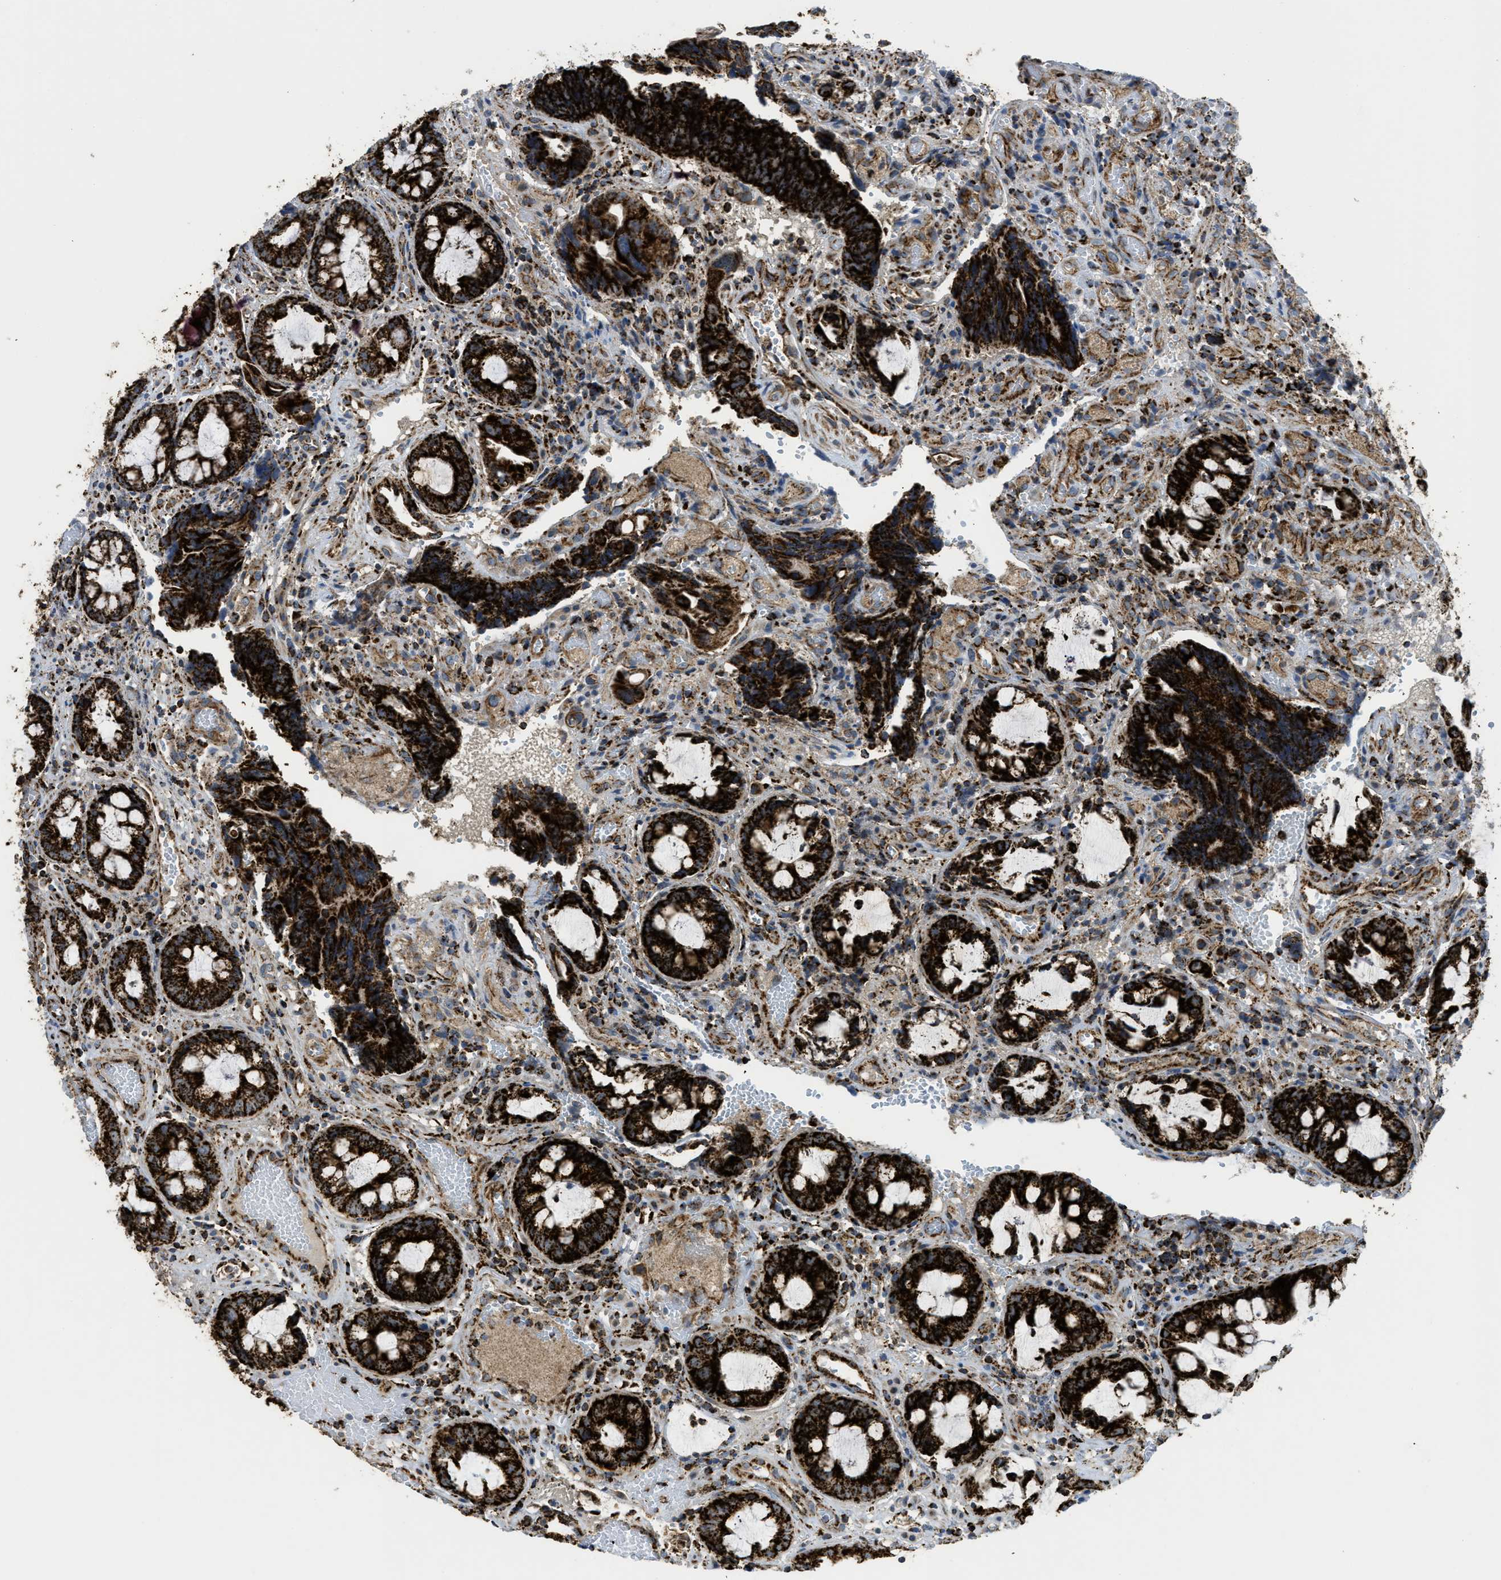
{"staining": {"intensity": "strong", "quantity": ">75%", "location": "cytoplasmic/membranous"}, "tissue": "colorectal cancer", "cell_type": "Tumor cells", "image_type": "cancer", "snomed": [{"axis": "morphology", "description": "Adenocarcinoma, NOS"}, {"axis": "topography", "description": "Colon"}], "caption": "This histopathology image exhibits immunohistochemistry (IHC) staining of adenocarcinoma (colorectal), with high strong cytoplasmic/membranous positivity in approximately >75% of tumor cells.", "gene": "SQOR", "patient": {"sex": "female", "age": 57}}